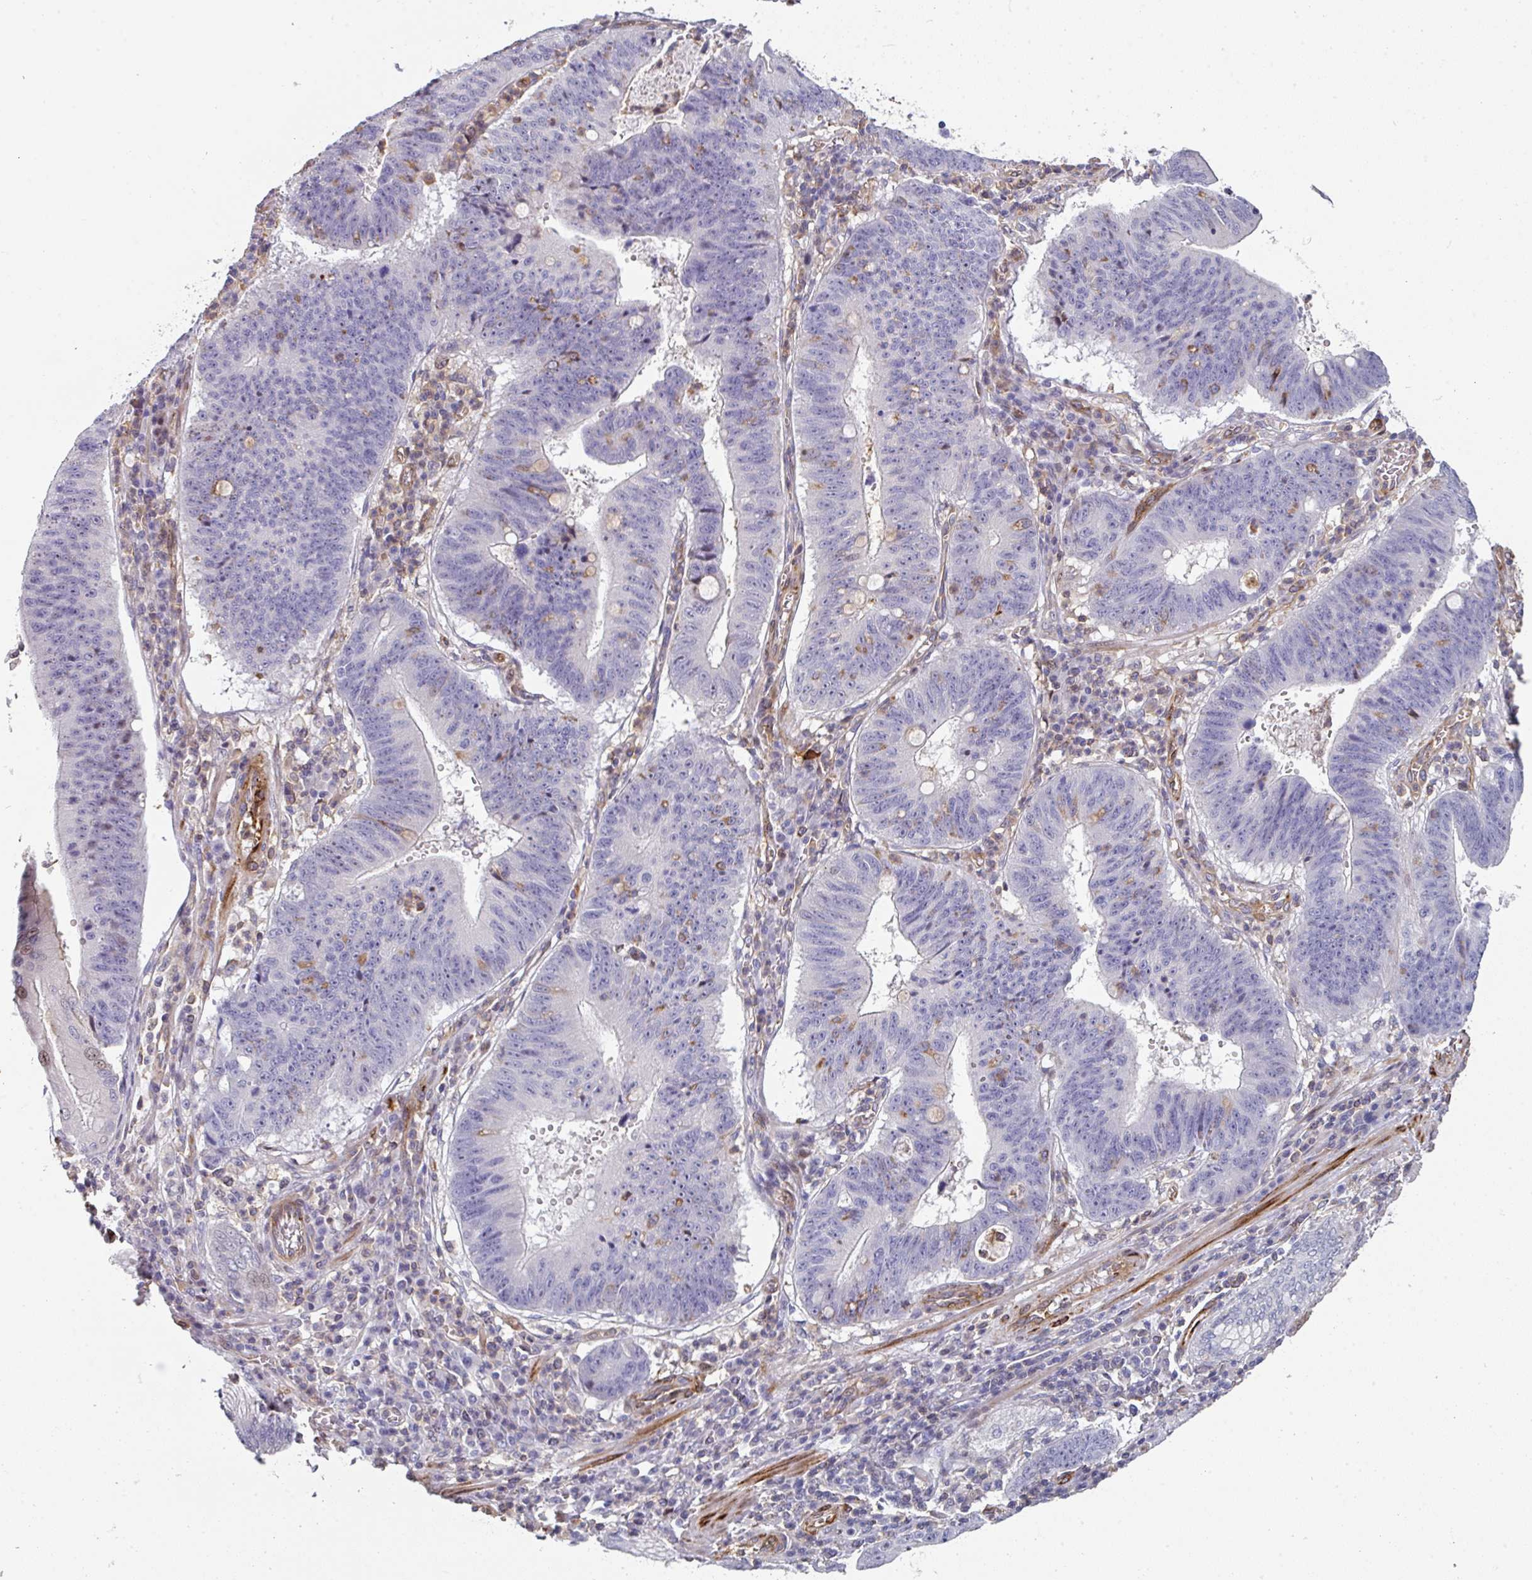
{"staining": {"intensity": "moderate", "quantity": "<25%", "location": "cytoplasmic/membranous"}, "tissue": "stomach cancer", "cell_type": "Tumor cells", "image_type": "cancer", "snomed": [{"axis": "morphology", "description": "Adenocarcinoma, NOS"}, {"axis": "topography", "description": "Stomach"}], "caption": "DAB immunohistochemical staining of stomach cancer displays moderate cytoplasmic/membranous protein expression in approximately <25% of tumor cells. Immunohistochemistry (ihc) stains the protein in brown and the nuclei are stained blue.", "gene": "BEND5", "patient": {"sex": "male", "age": 59}}